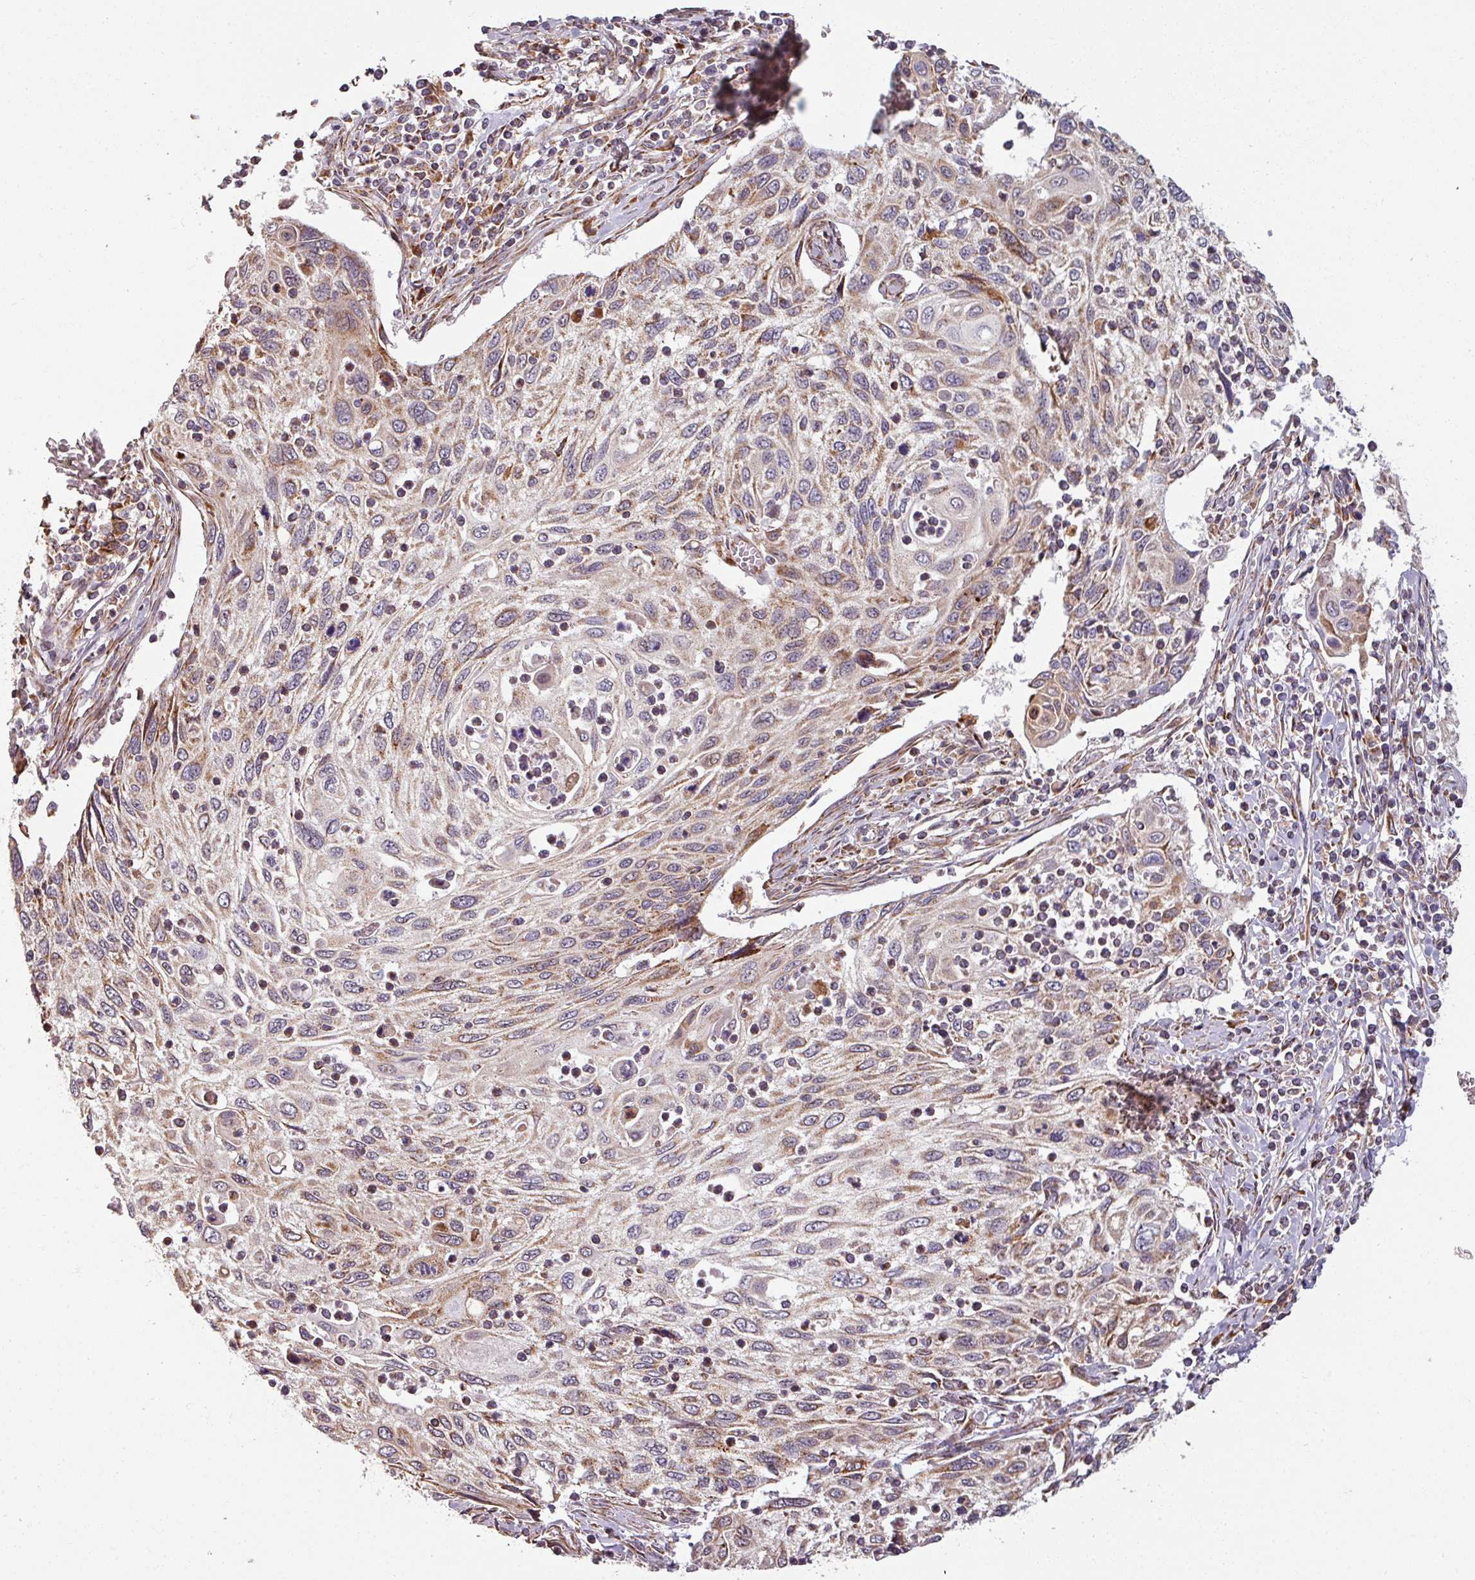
{"staining": {"intensity": "moderate", "quantity": "25%-75%", "location": "cytoplasmic/membranous"}, "tissue": "cervical cancer", "cell_type": "Tumor cells", "image_type": "cancer", "snomed": [{"axis": "morphology", "description": "Squamous cell carcinoma, NOS"}, {"axis": "topography", "description": "Cervix"}], "caption": "Squamous cell carcinoma (cervical) stained with a protein marker demonstrates moderate staining in tumor cells.", "gene": "MAGT1", "patient": {"sex": "female", "age": 70}}